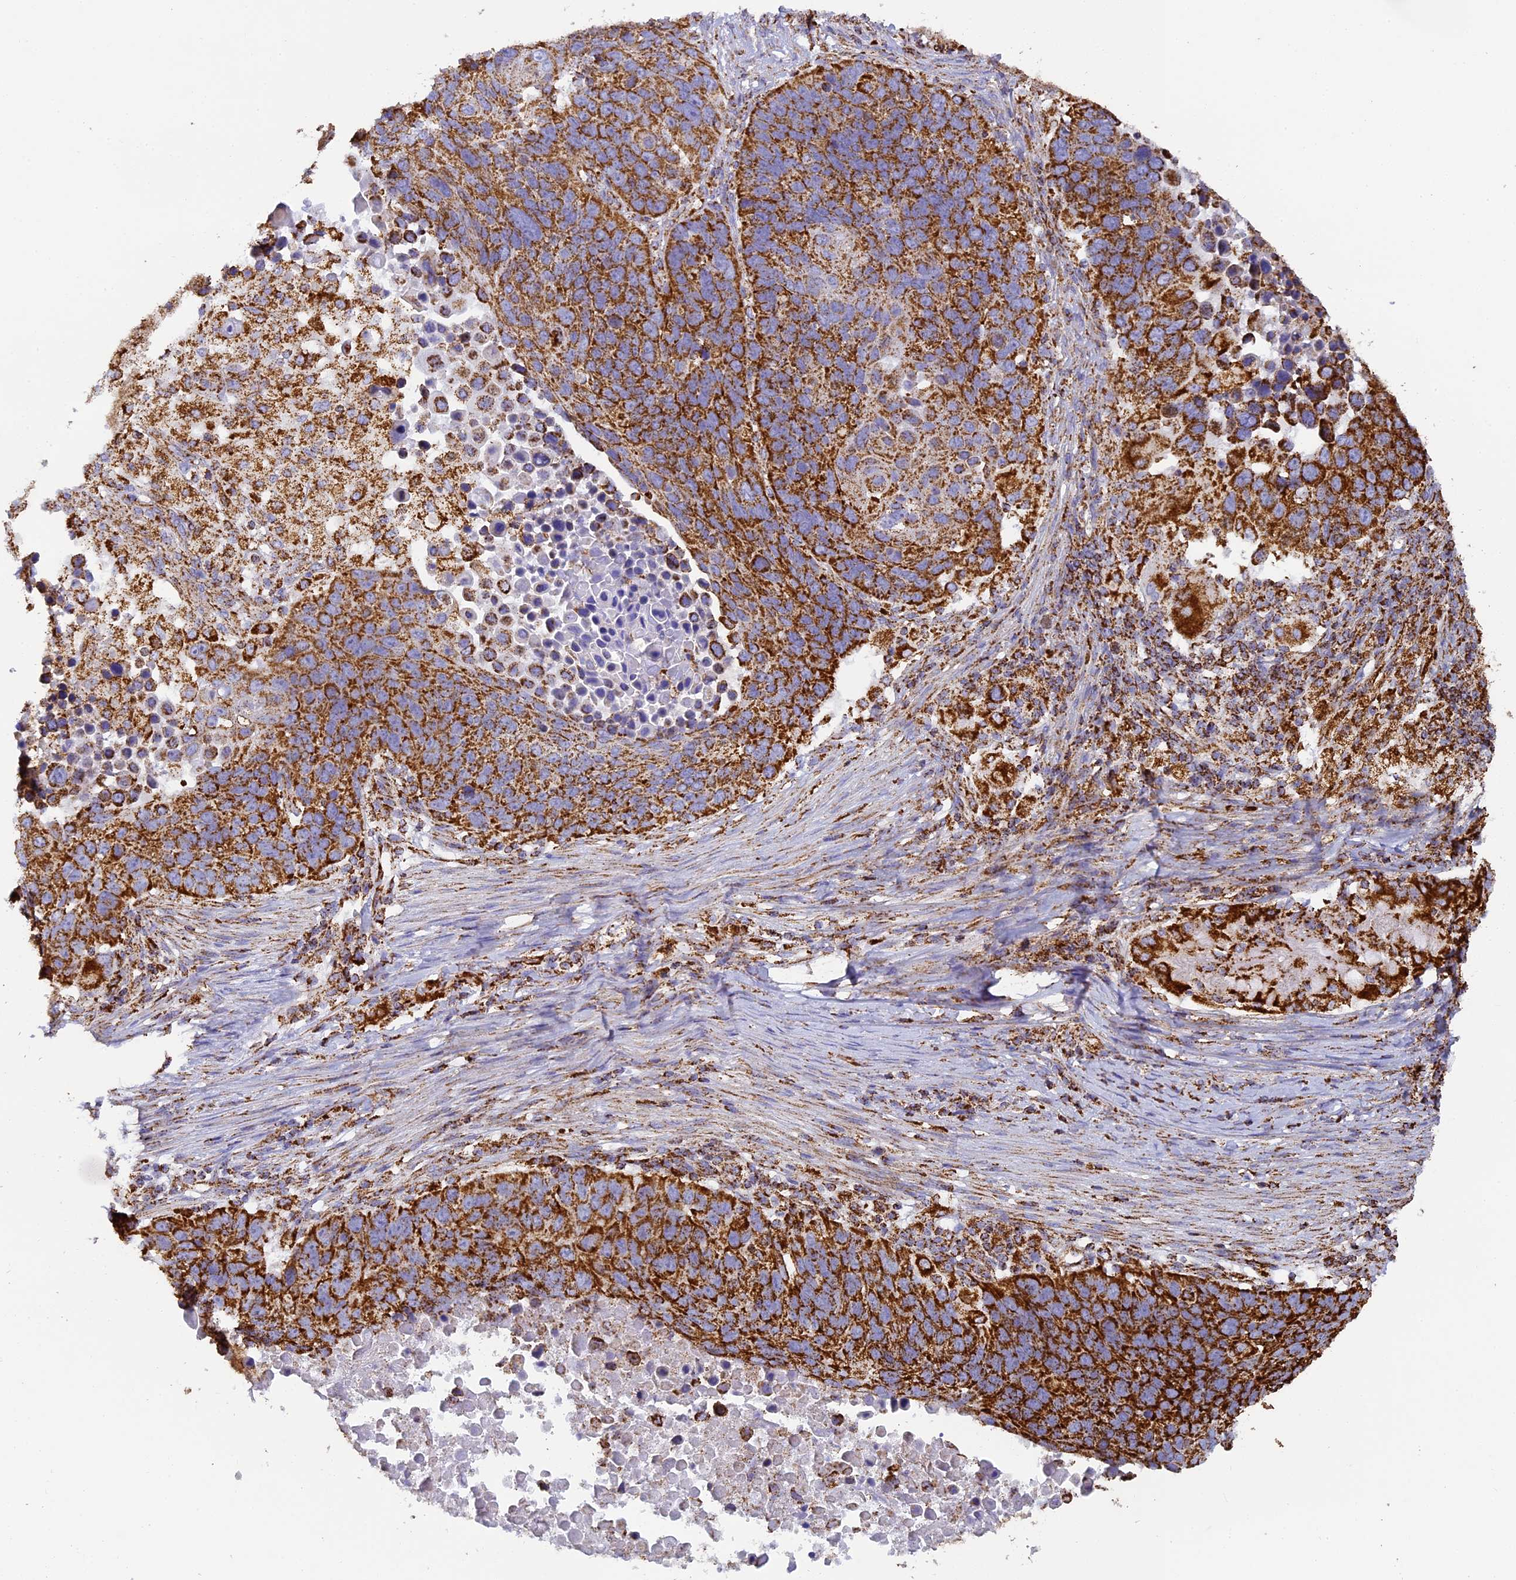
{"staining": {"intensity": "strong", "quantity": ">75%", "location": "cytoplasmic/membranous"}, "tissue": "lung cancer", "cell_type": "Tumor cells", "image_type": "cancer", "snomed": [{"axis": "morphology", "description": "Normal tissue, NOS"}, {"axis": "morphology", "description": "Squamous cell carcinoma, NOS"}, {"axis": "topography", "description": "Lymph node"}, {"axis": "topography", "description": "Lung"}], "caption": "Lung squamous cell carcinoma stained with IHC displays strong cytoplasmic/membranous positivity in about >75% of tumor cells. (DAB IHC with brightfield microscopy, high magnification).", "gene": "STK17A", "patient": {"sex": "male", "age": 66}}